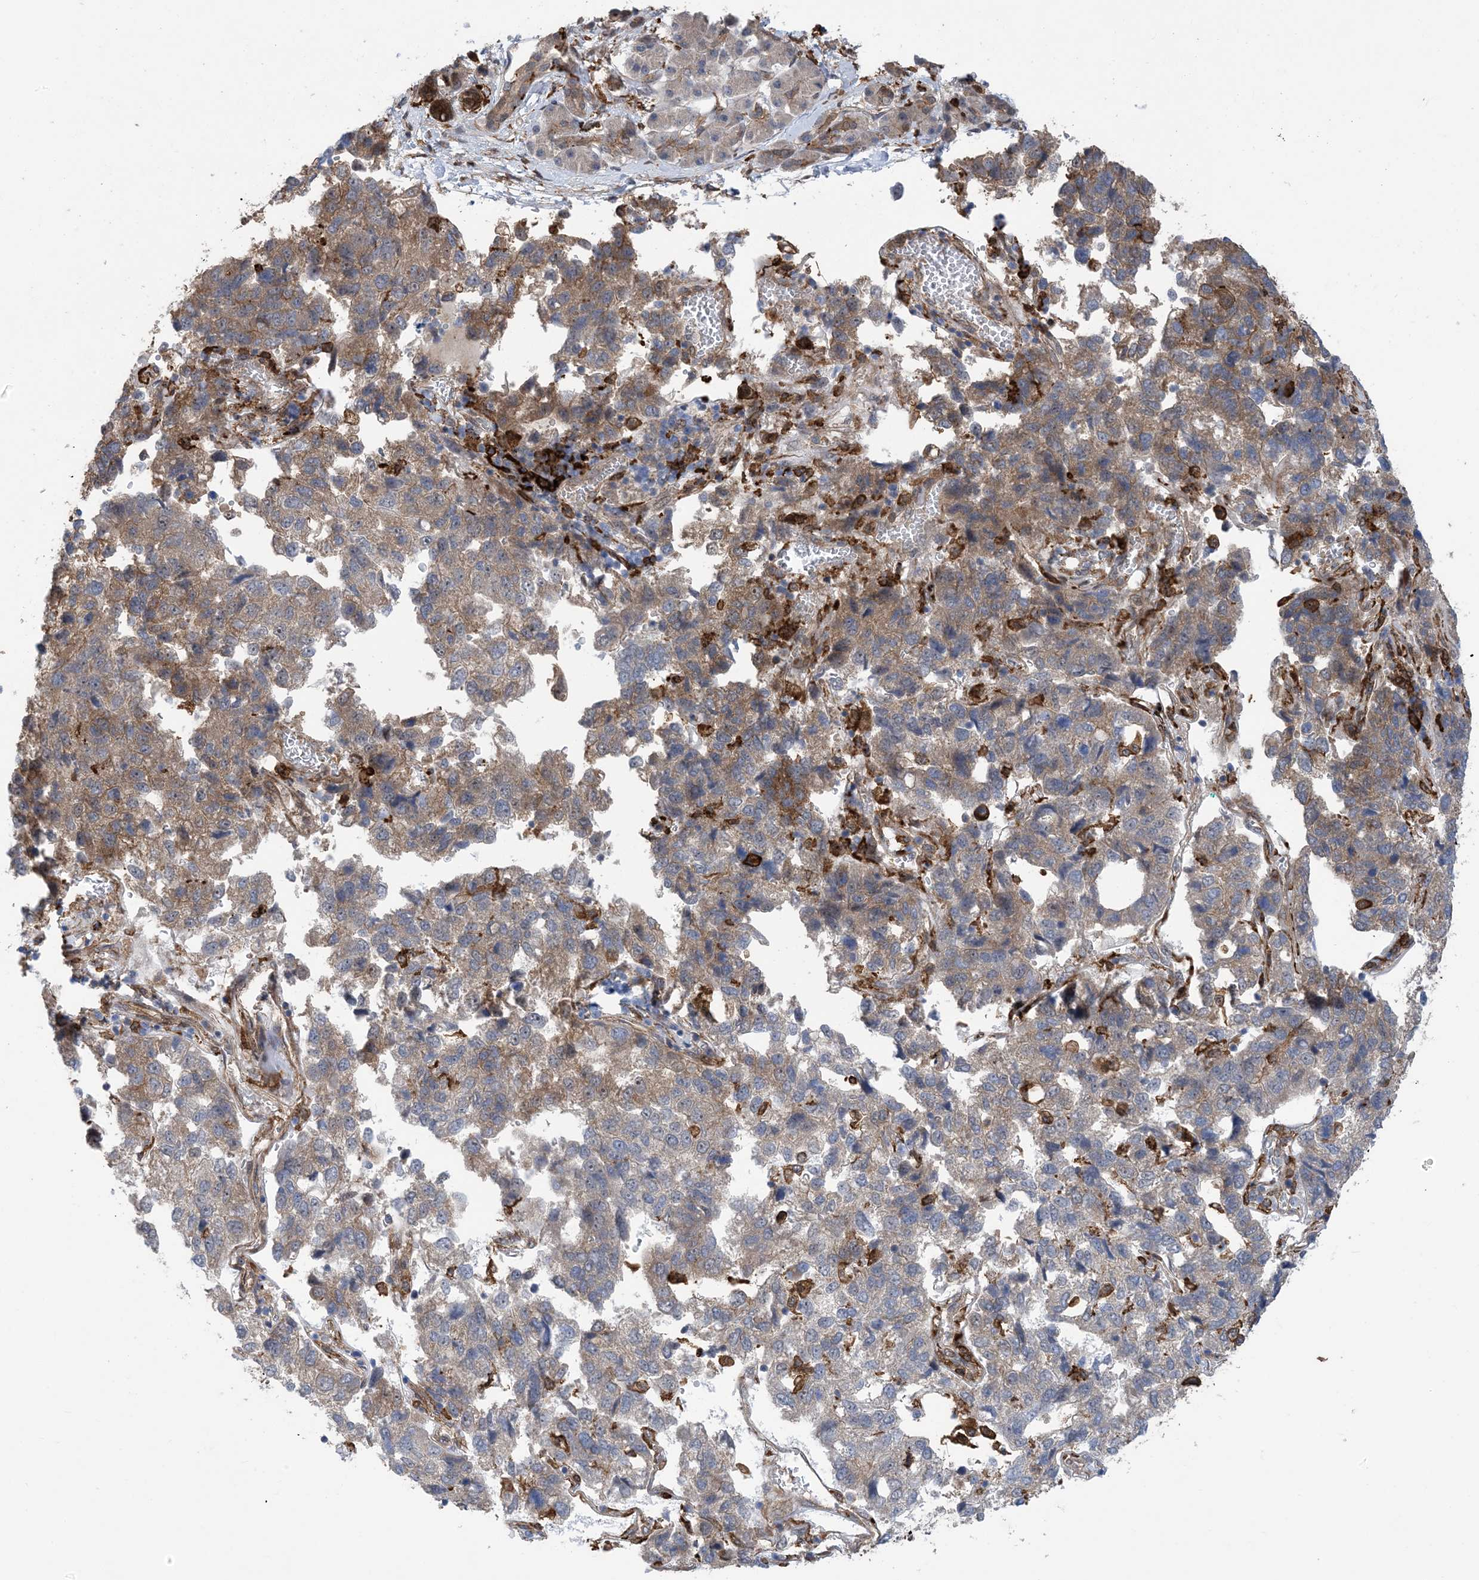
{"staining": {"intensity": "weak", "quantity": ">75%", "location": "cytoplasmic/membranous"}, "tissue": "pancreatic cancer", "cell_type": "Tumor cells", "image_type": "cancer", "snomed": [{"axis": "morphology", "description": "Adenocarcinoma, NOS"}, {"axis": "topography", "description": "Pancreas"}], "caption": "A brown stain highlights weak cytoplasmic/membranous staining of a protein in pancreatic adenocarcinoma tumor cells. The protein is stained brown, and the nuclei are stained in blue (DAB (3,3'-diaminobenzidine) IHC with brightfield microscopy, high magnification).", "gene": "HS1BP3", "patient": {"sex": "female", "age": 61}}